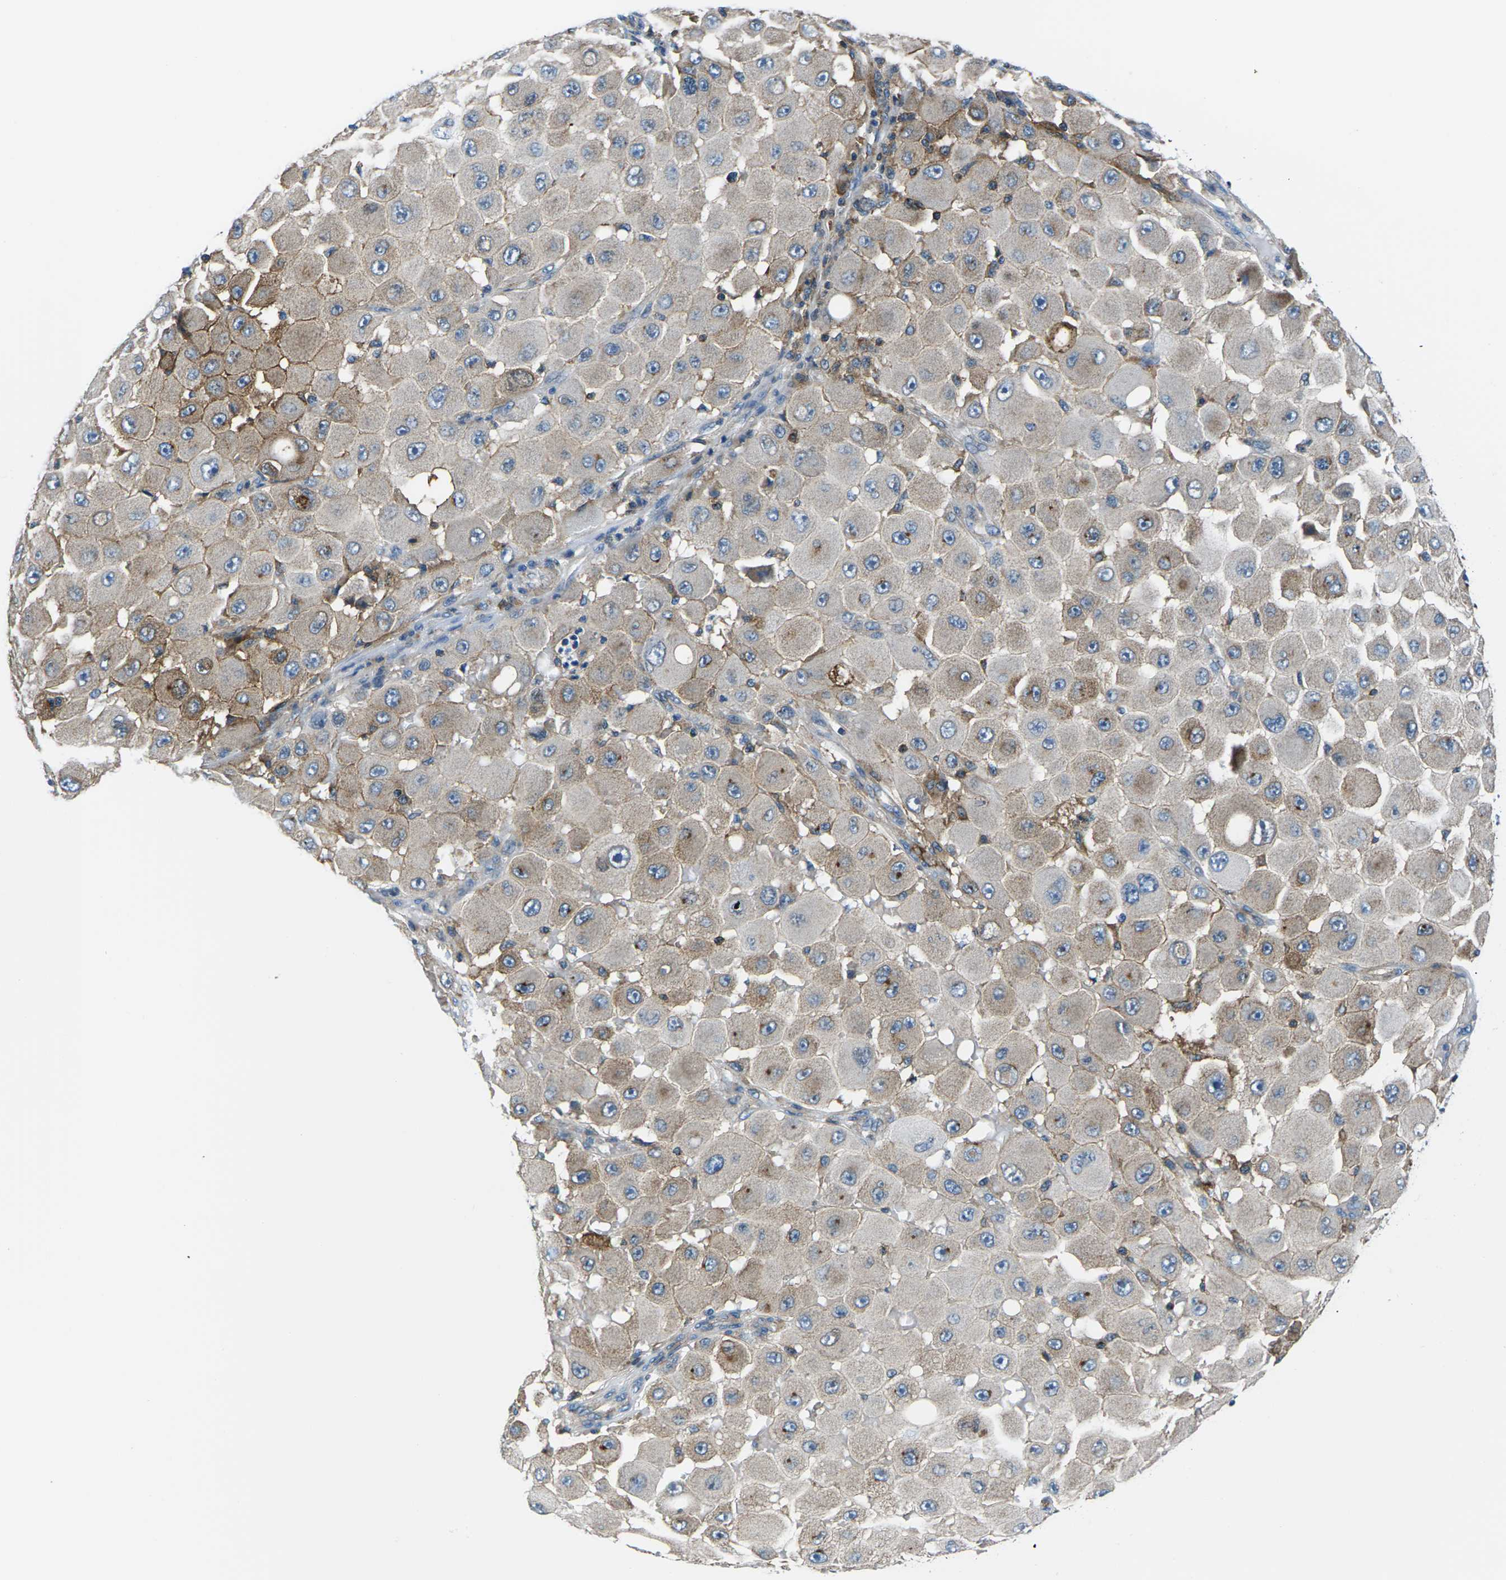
{"staining": {"intensity": "moderate", "quantity": ">75%", "location": "cytoplasmic/membranous"}, "tissue": "melanoma", "cell_type": "Tumor cells", "image_type": "cancer", "snomed": [{"axis": "morphology", "description": "Malignant melanoma, NOS"}, {"axis": "topography", "description": "Skin"}], "caption": "Immunohistochemistry of human malignant melanoma reveals medium levels of moderate cytoplasmic/membranous expression in approximately >75% of tumor cells.", "gene": "SOCS4", "patient": {"sex": "female", "age": 81}}